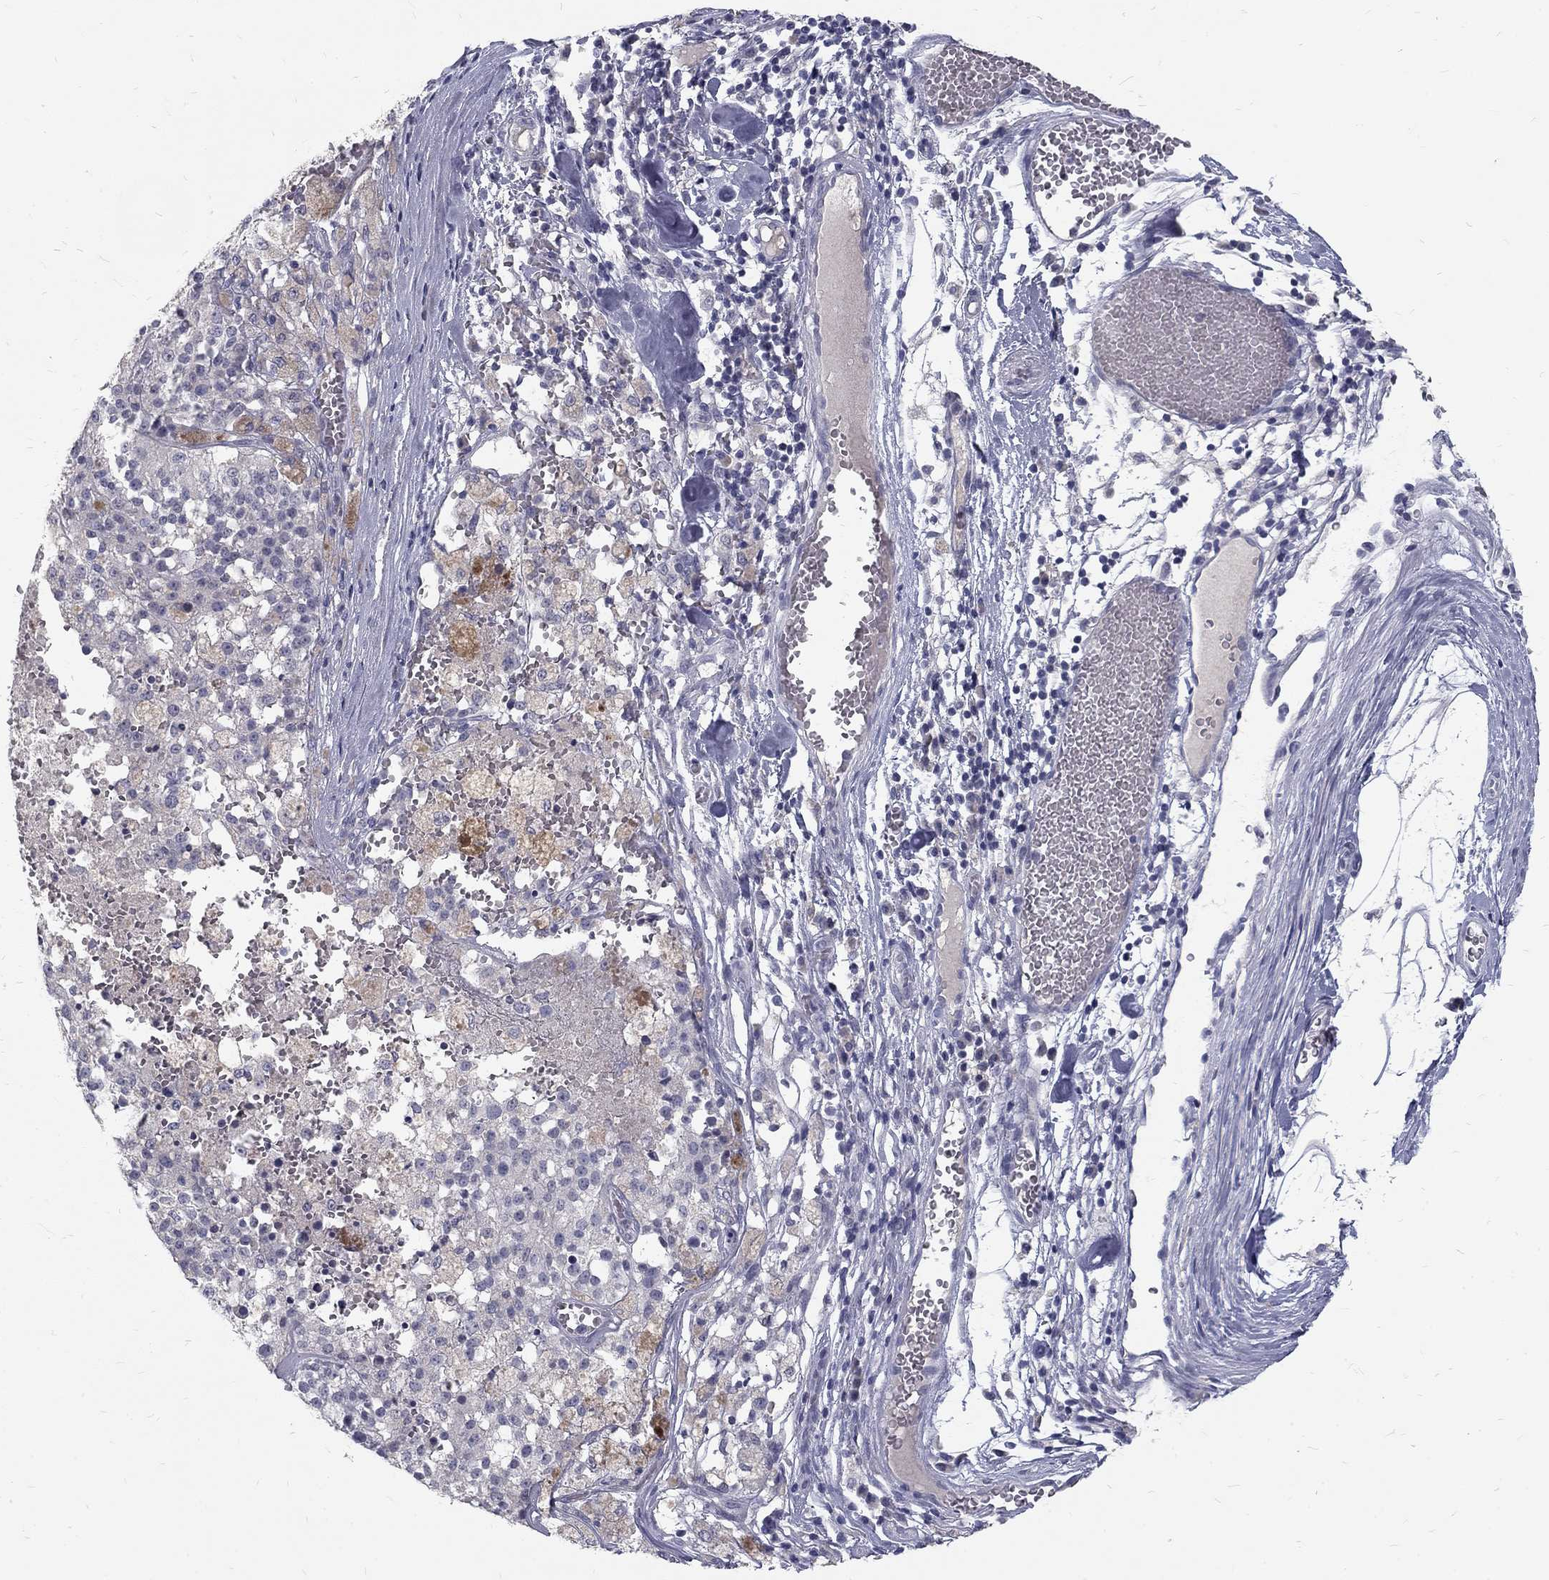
{"staining": {"intensity": "negative", "quantity": "none", "location": "none"}, "tissue": "melanoma", "cell_type": "Tumor cells", "image_type": "cancer", "snomed": [{"axis": "morphology", "description": "Malignant melanoma, Metastatic site"}, {"axis": "topography", "description": "Lymph node"}], "caption": "DAB (3,3'-diaminobenzidine) immunohistochemical staining of human melanoma demonstrates no significant staining in tumor cells.", "gene": "NOS1", "patient": {"sex": "female", "age": 64}}